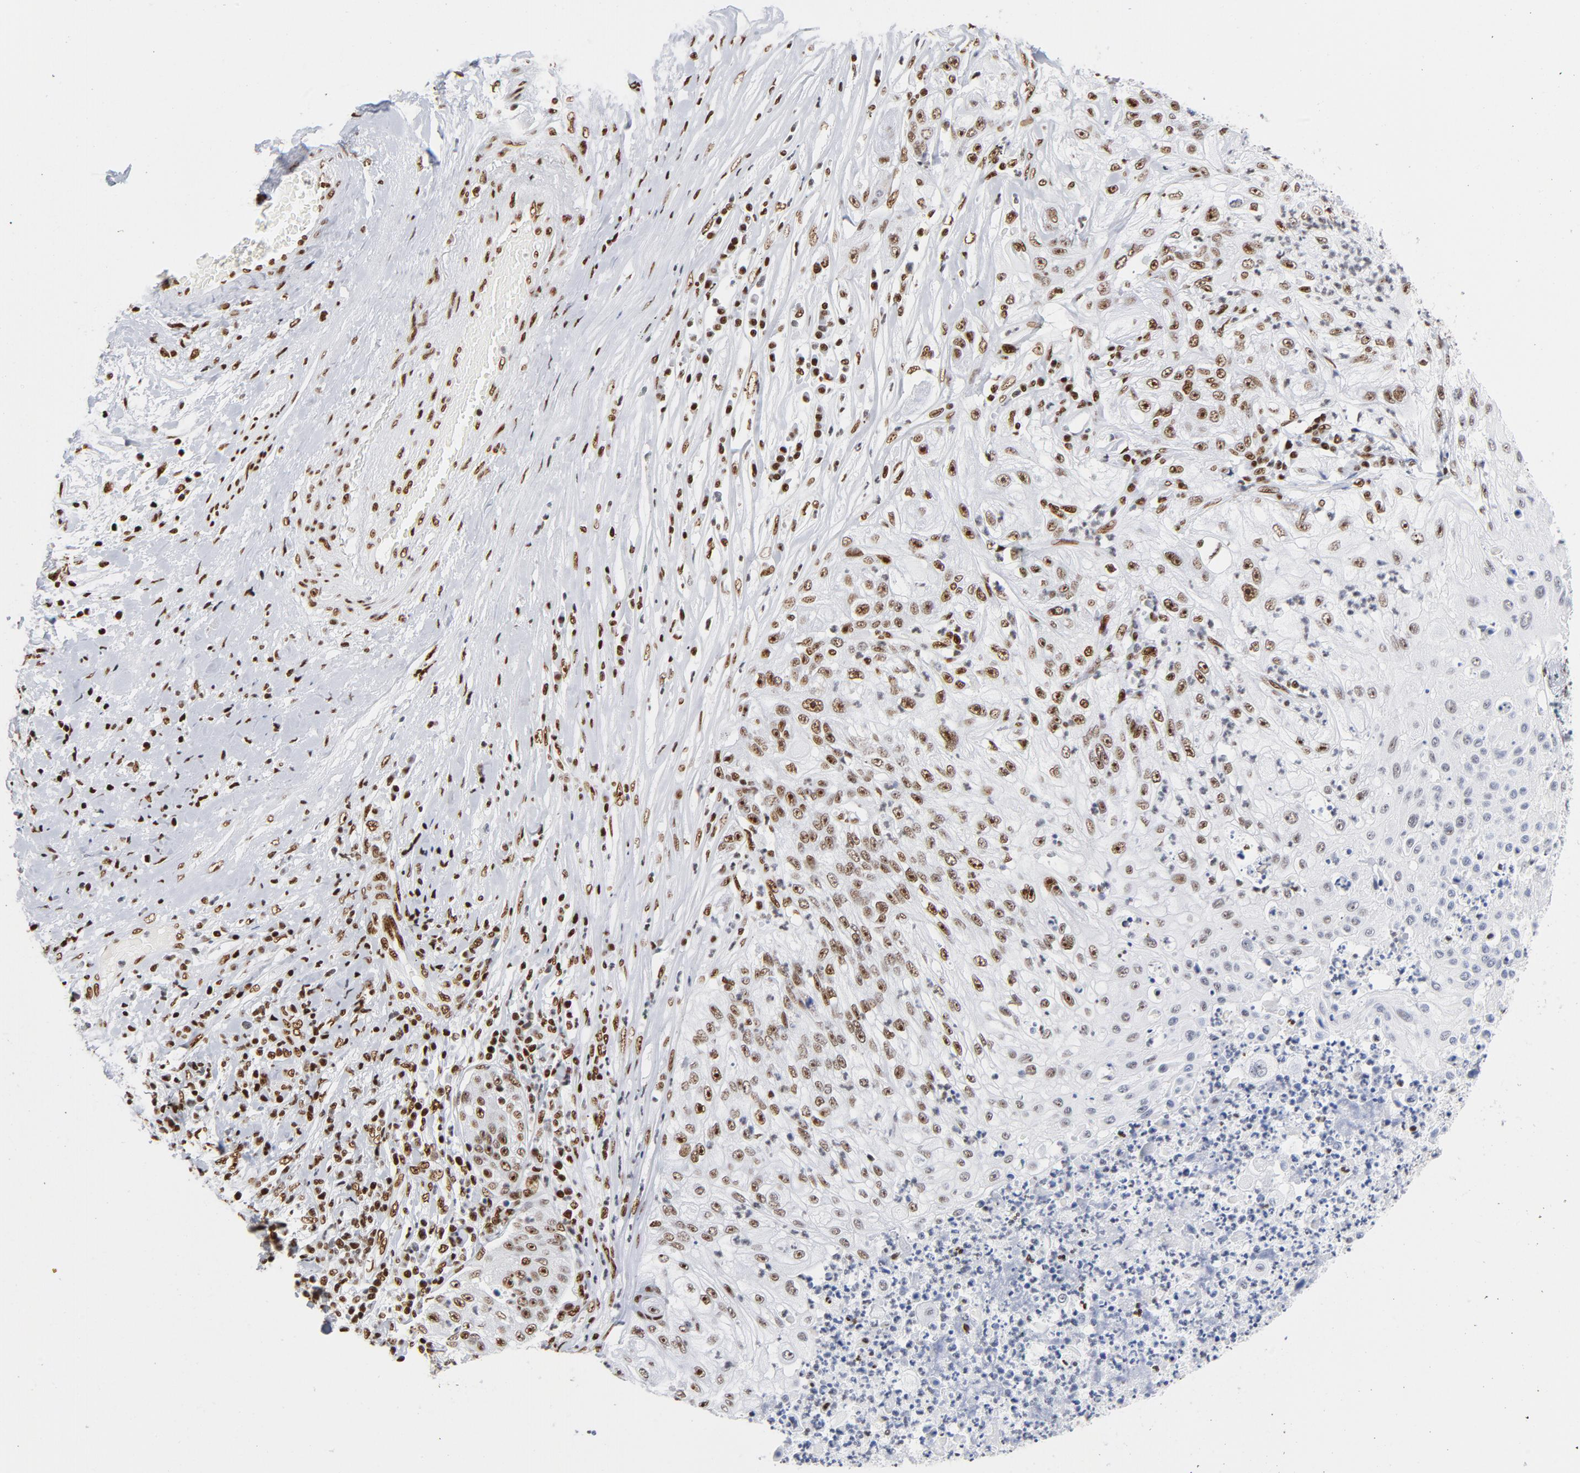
{"staining": {"intensity": "strong", "quantity": "25%-75%", "location": "nuclear"}, "tissue": "lung cancer", "cell_type": "Tumor cells", "image_type": "cancer", "snomed": [{"axis": "morphology", "description": "Inflammation, NOS"}, {"axis": "morphology", "description": "Squamous cell carcinoma, NOS"}, {"axis": "topography", "description": "Lymph node"}, {"axis": "topography", "description": "Soft tissue"}, {"axis": "topography", "description": "Lung"}], "caption": "Lung squamous cell carcinoma stained with DAB (3,3'-diaminobenzidine) immunohistochemistry reveals high levels of strong nuclear positivity in approximately 25%-75% of tumor cells.", "gene": "XRCC5", "patient": {"sex": "male", "age": 66}}